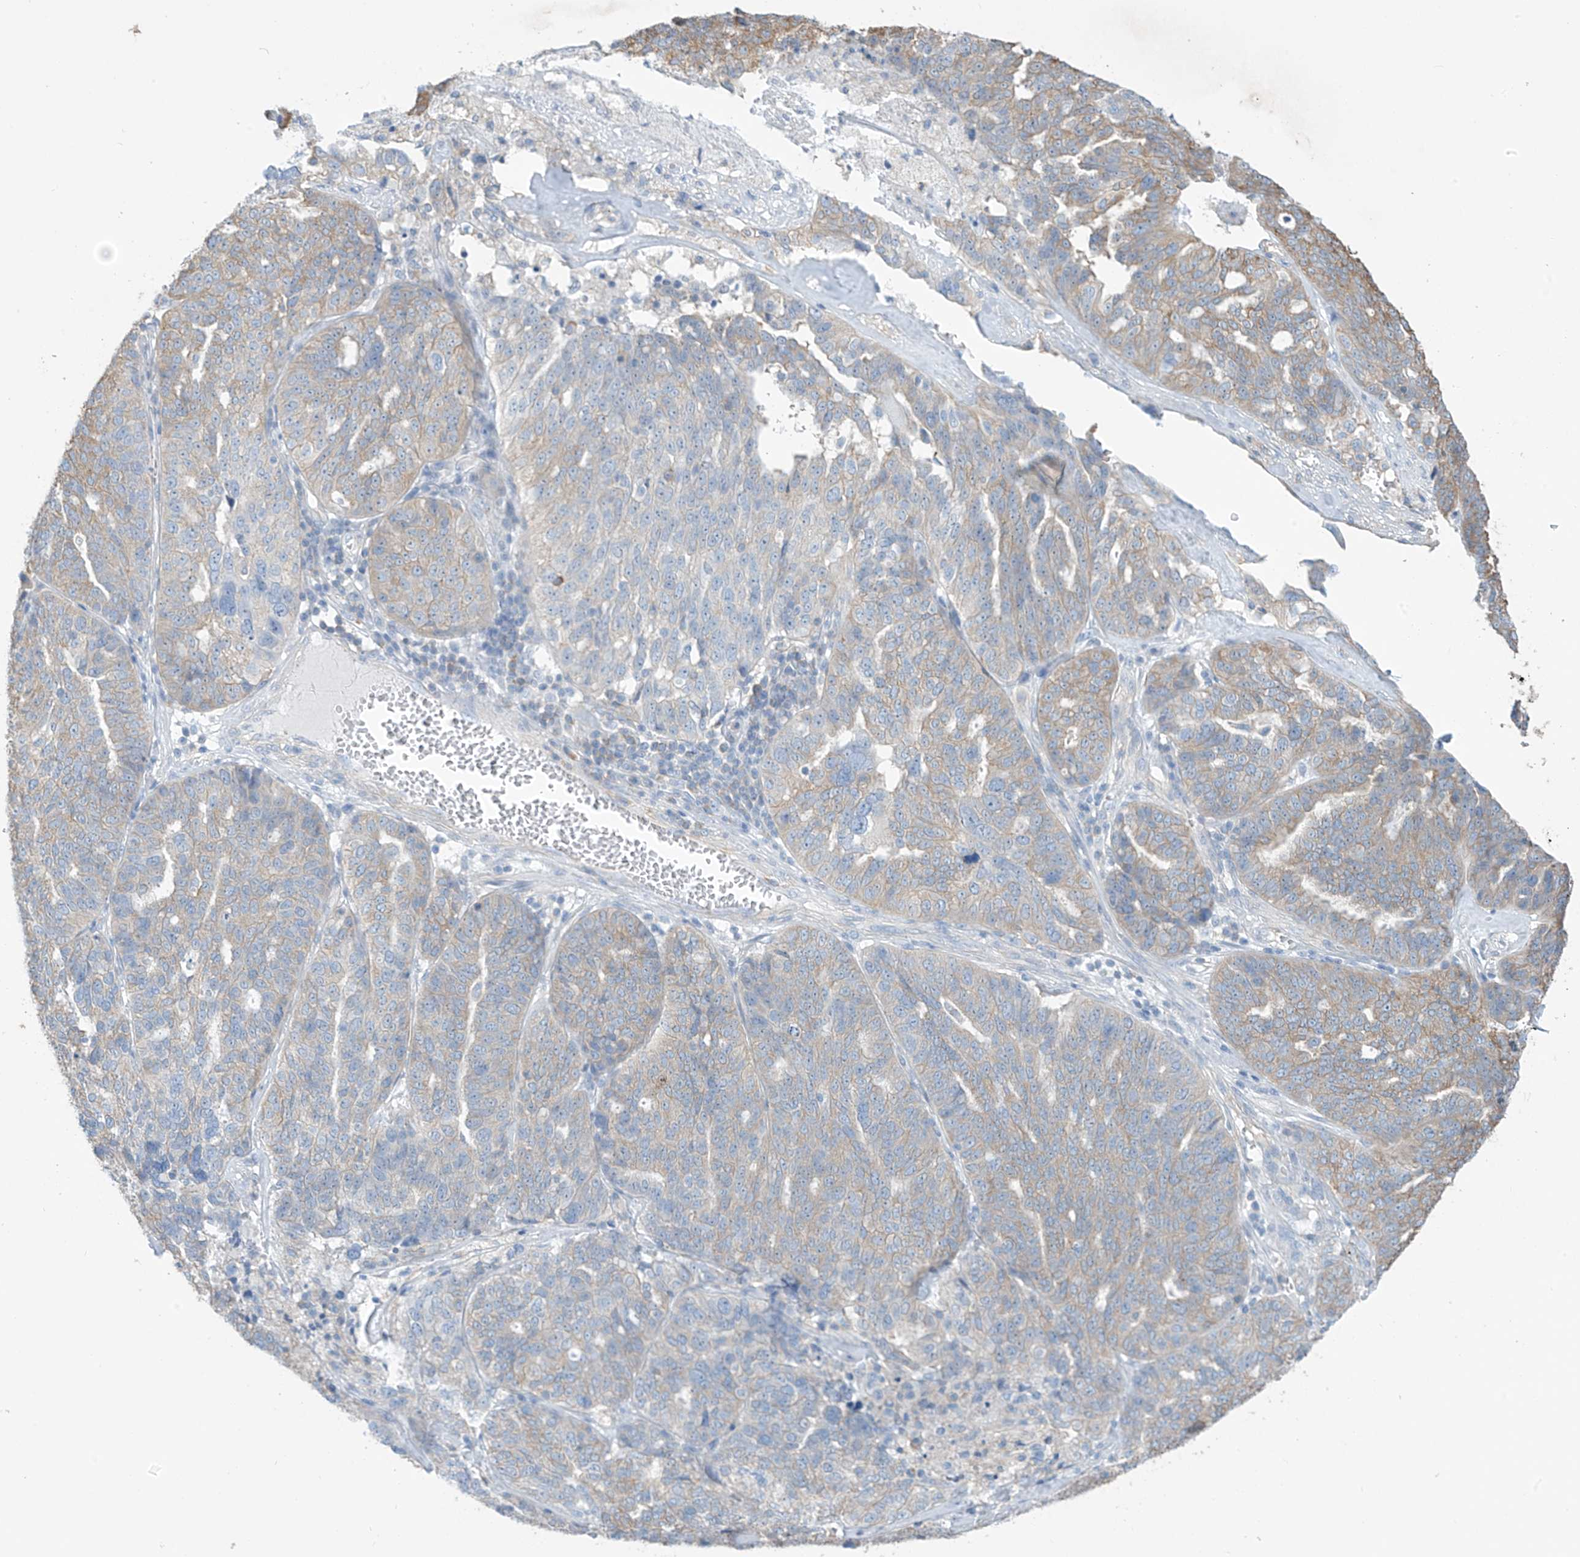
{"staining": {"intensity": "weak", "quantity": "<25%", "location": "cytoplasmic/membranous"}, "tissue": "ovarian cancer", "cell_type": "Tumor cells", "image_type": "cancer", "snomed": [{"axis": "morphology", "description": "Cystadenocarcinoma, serous, NOS"}, {"axis": "topography", "description": "Ovary"}], "caption": "A histopathology image of ovarian cancer (serous cystadenocarcinoma) stained for a protein displays no brown staining in tumor cells. Nuclei are stained in blue.", "gene": "ZNF846", "patient": {"sex": "female", "age": 59}}